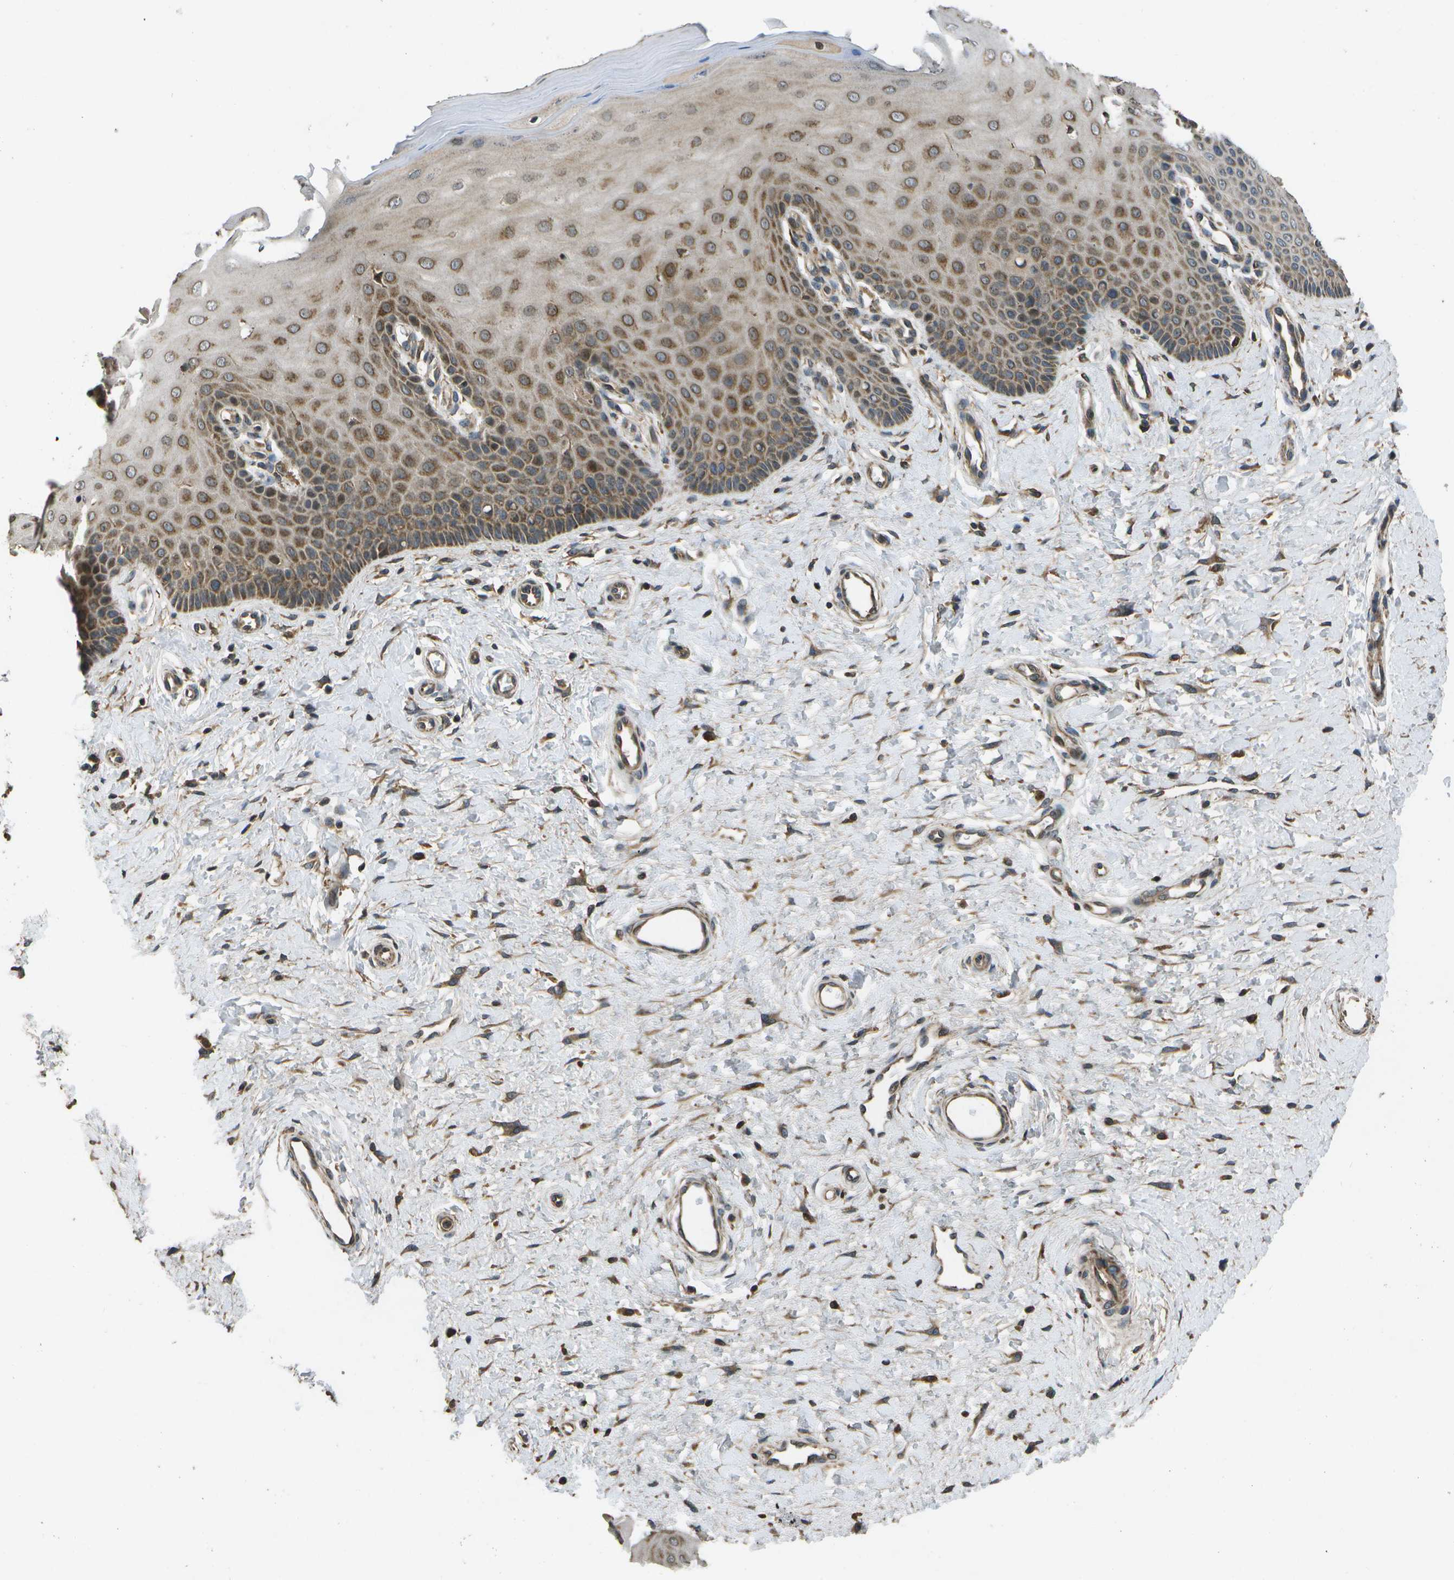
{"staining": {"intensity": "moderate", "quantity": ">75%", "location": "cytoplasmic/membranous"}, "tissue": "cervix", "cell_type": "Glandular cells", "image_type": "normal", "snomed": [{"axis": "morphology", "description": "Normal tissue, NOS"}, {"axis": "topography", "description": "Cervix"}], "caption": "IHC photomicrograph of normal cervix stained for a protein (brown), which exhibits medium levels of moderate cytoplasmic/membranous expression in approximately >75% of glandular cells.", "gene": "HFE", "patient": {"sex": "female", "age": 55}}